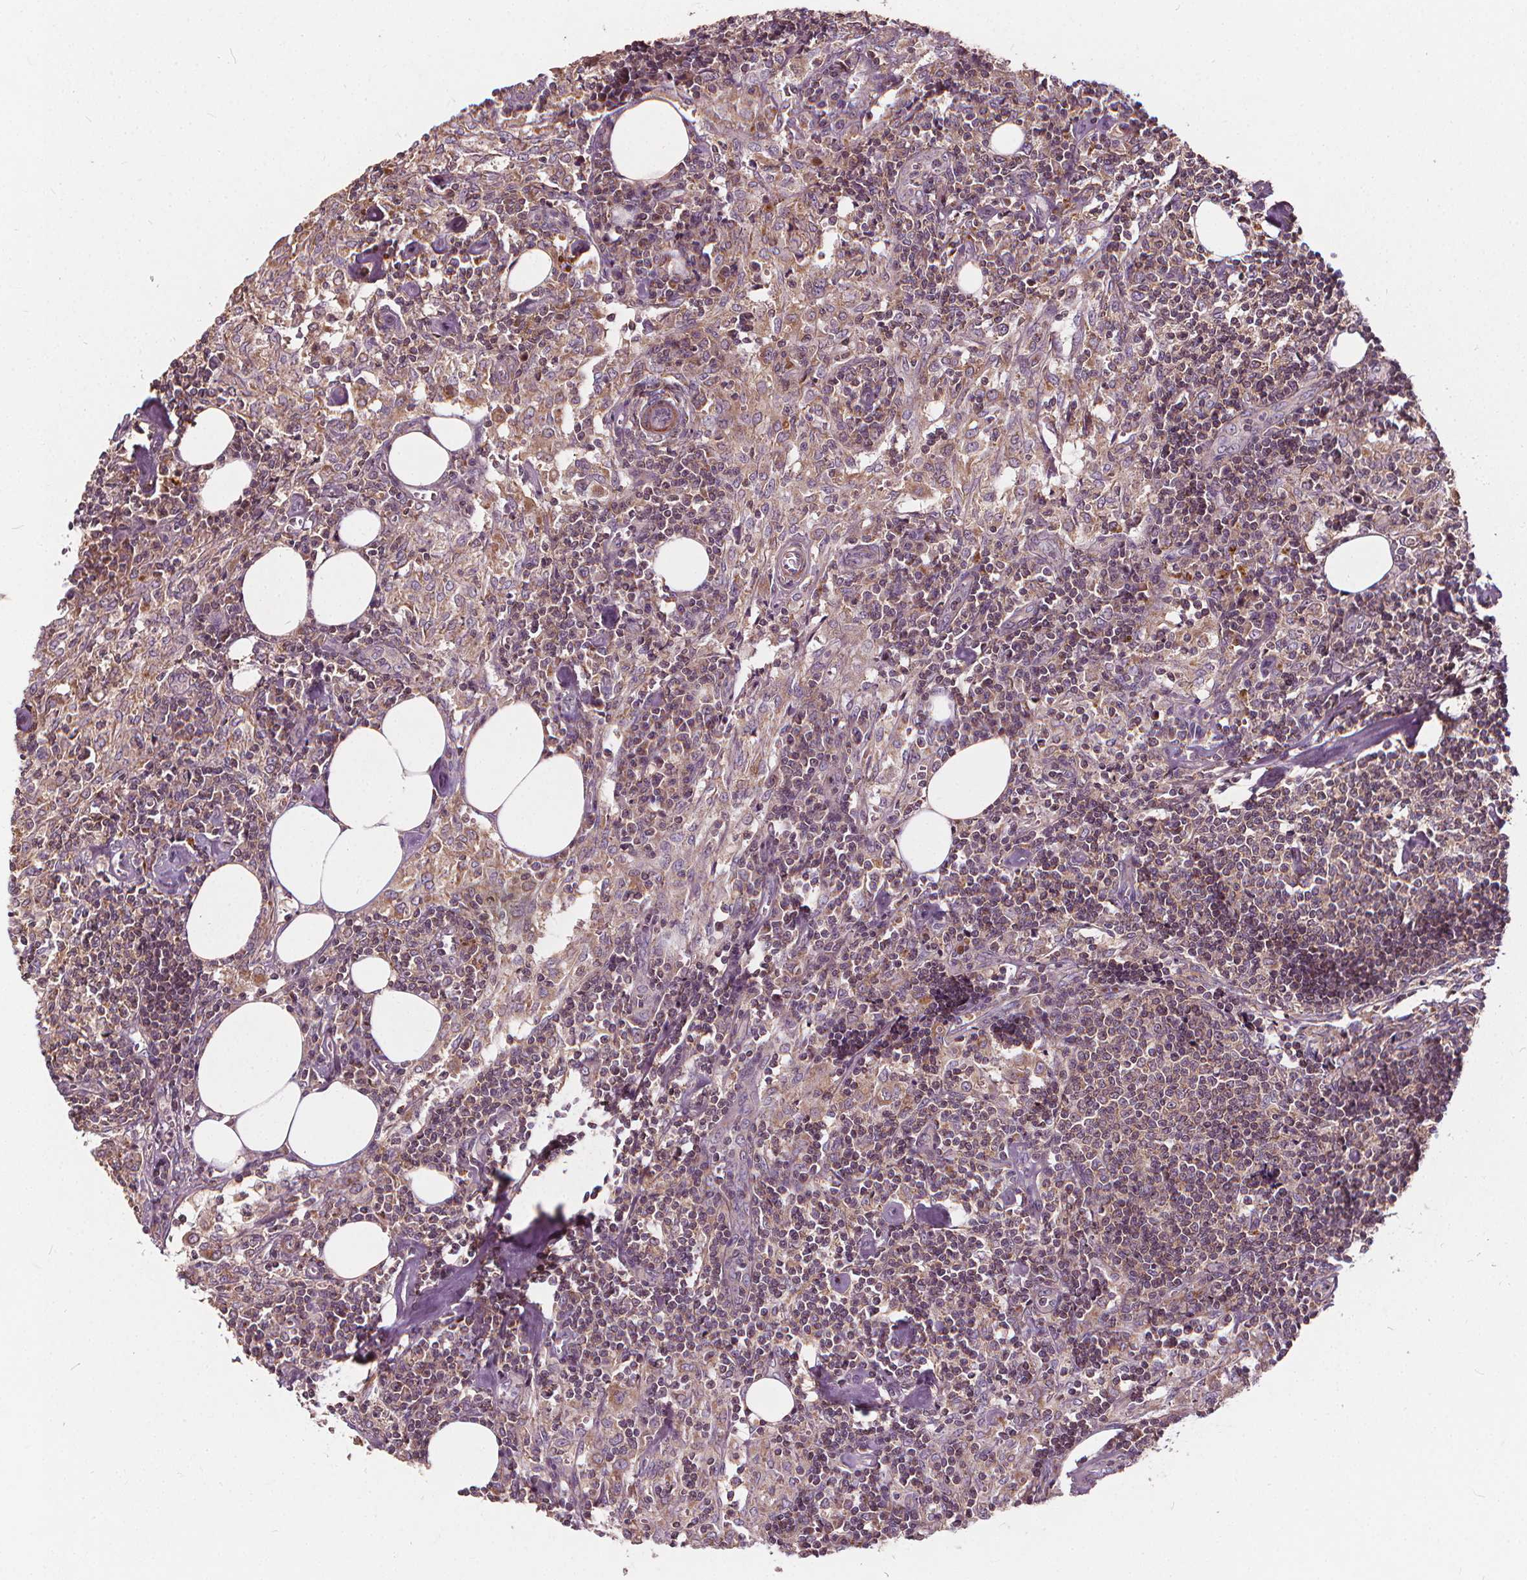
{"staining": {"intensity": "weak", "quantity": "25%-75%", "location": "cytoplasmic/membranous"}, "tissue": "lymph node", "cell_type": "Non-germinal center cells", "image_type": "normal", "snomed": [{"axis": "morphology", "description": "Normal tissue, NOS"}, {"axis": "topography", "description": "Lymph node"}], "caption": "This histopathology image exhibits normal lymph node stained with immunohistochemistry to label a protein in brown. The cytoplasmic/membranous of non-germinal center cells show weak positivity for the protein. Nuclei are counter-stained blue.", "gene": "ORAI2", "patient": {"sex": "male", "age": 55}}